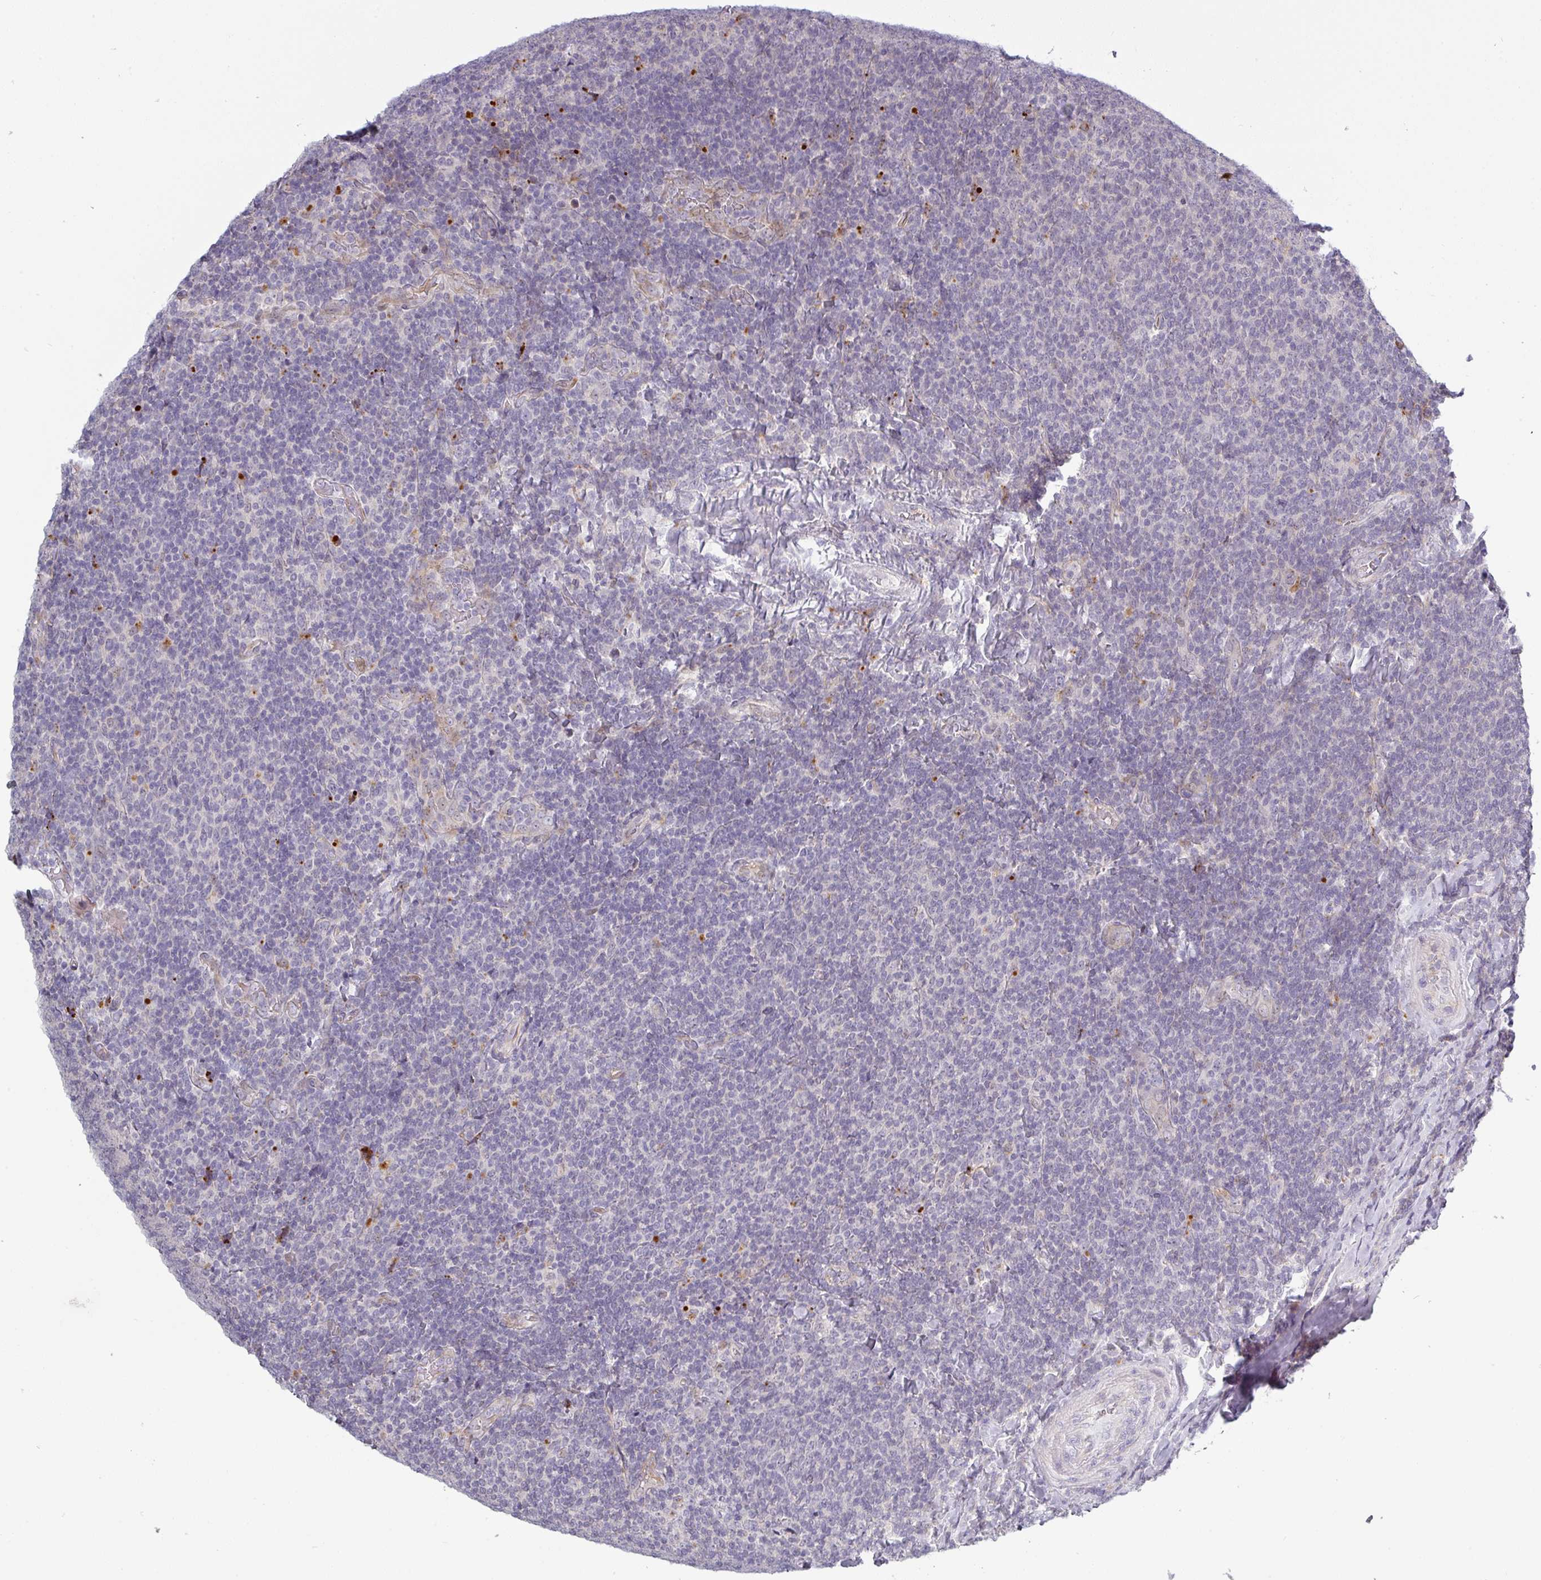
{"staining": {"intensity": "negative", "quantity": "none", "location": "none"}, "tissue": "lymphoma", "cell_type": "Tumor cells", "image_type": "cancer", "snomed": [{"axis": "morphology", "description": "Malignant lymphoma, non-Hodgkin's type, Low grade"}, {"axis": "topography", "description": "Lymph node"}], "caption": "Tumor cells show no significant protein positivity in malignant lymphoma, non-Hodgkin's type (low-grade).", "gene": "C2orf16", "patient": {"sex": "male", "age": 52}}